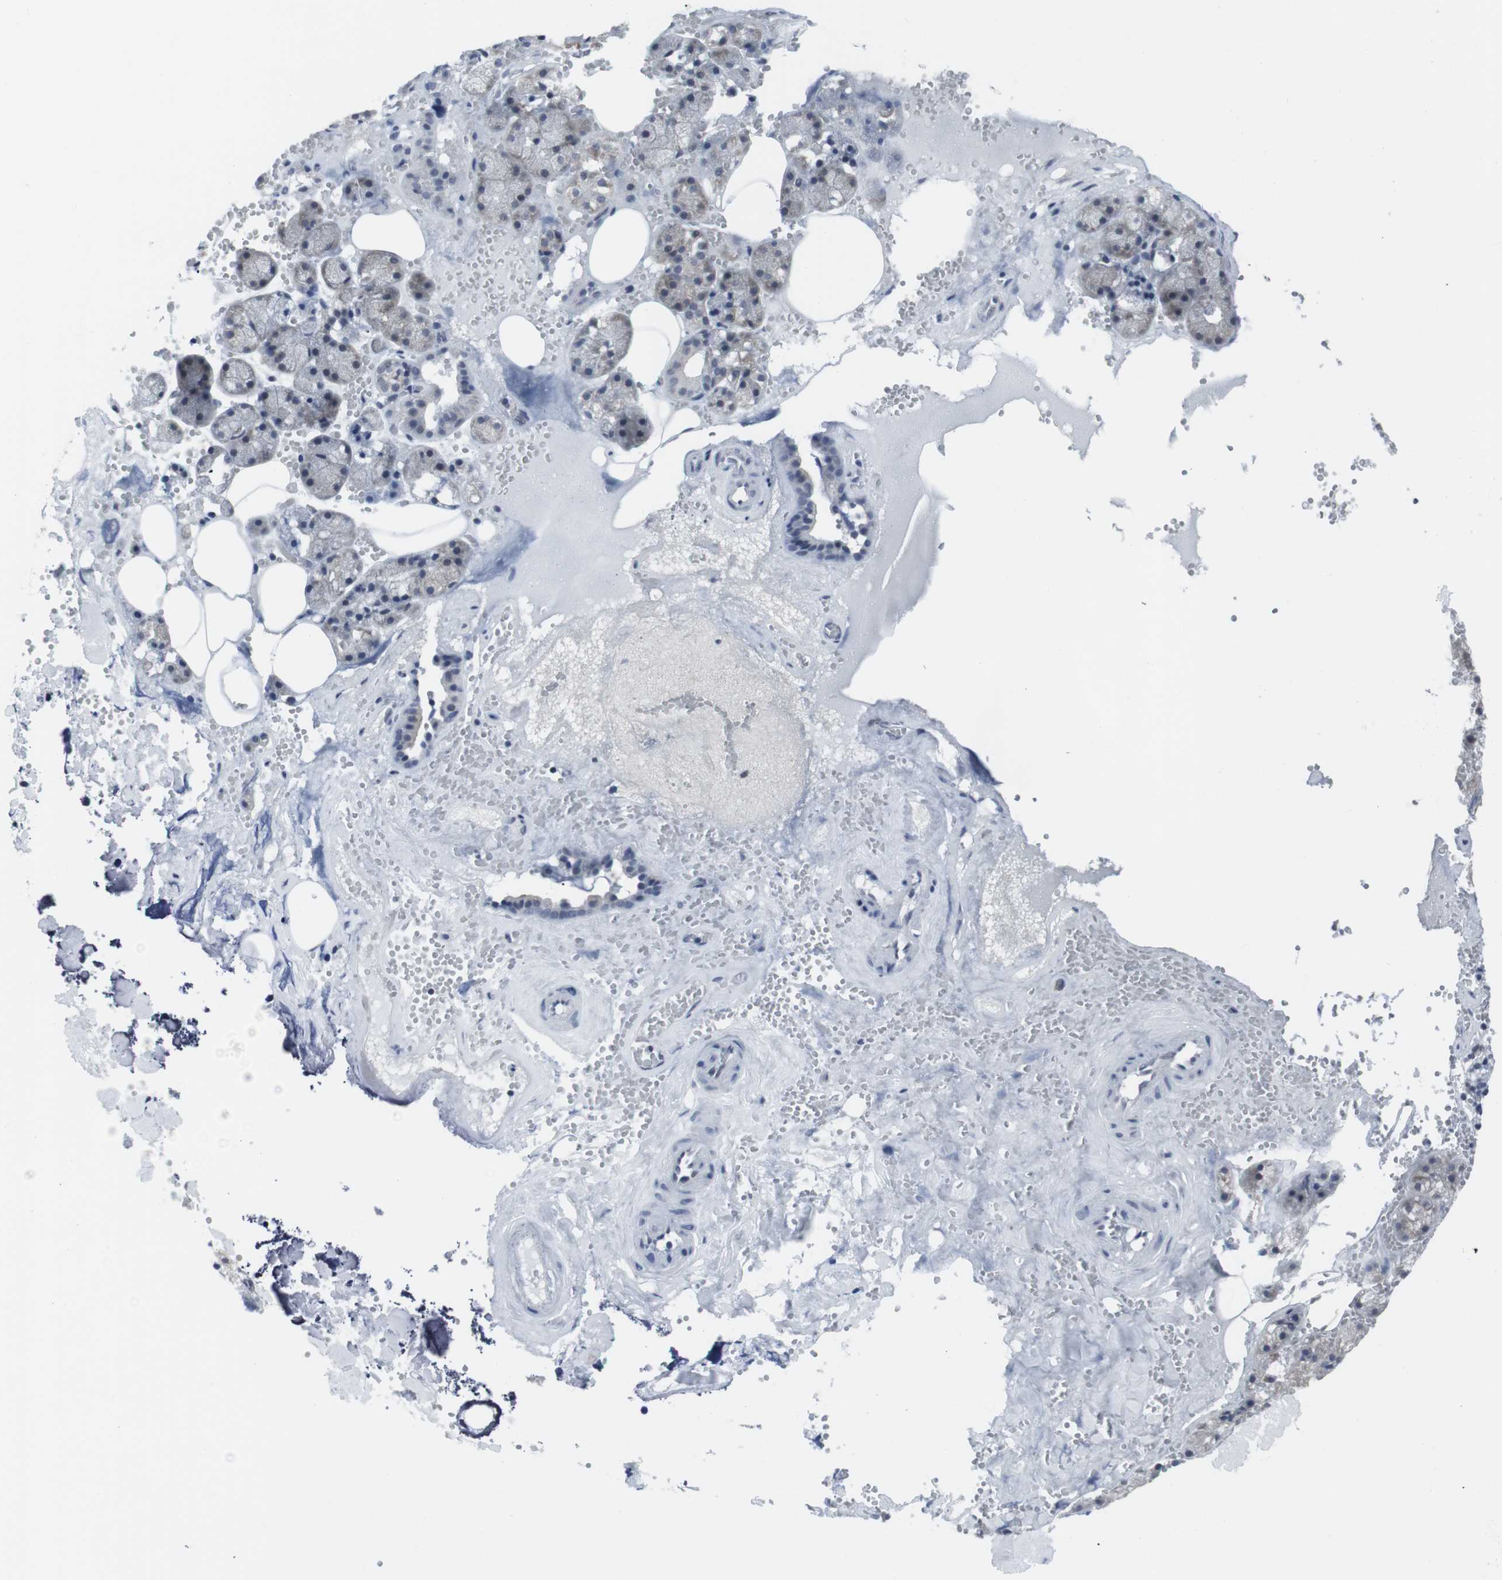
{"staining": {"intensity": "weak", "quantity": "25%-75%", "location": "cytoplasmic/membranous"}, "tissue": "salivary gland", "cell_type": "Glandular cells", "image_type": "normal", "snomed": [{"axis": "morphology", "description": "Normal tissue, NOS"}, {"axis": "topography", "description": "Salivary gland"}], "caption": "Protein expression analysis of unremarkable salivary gland reveals weak cytoplasmic/membranous positivity in approximately 25%-75% of glandular cells. (DAB IHC, brown staining for protein, blue staining for nuclei).", "gene": "GEMIN2", "patient": {"sex": "male", "age": 62}}